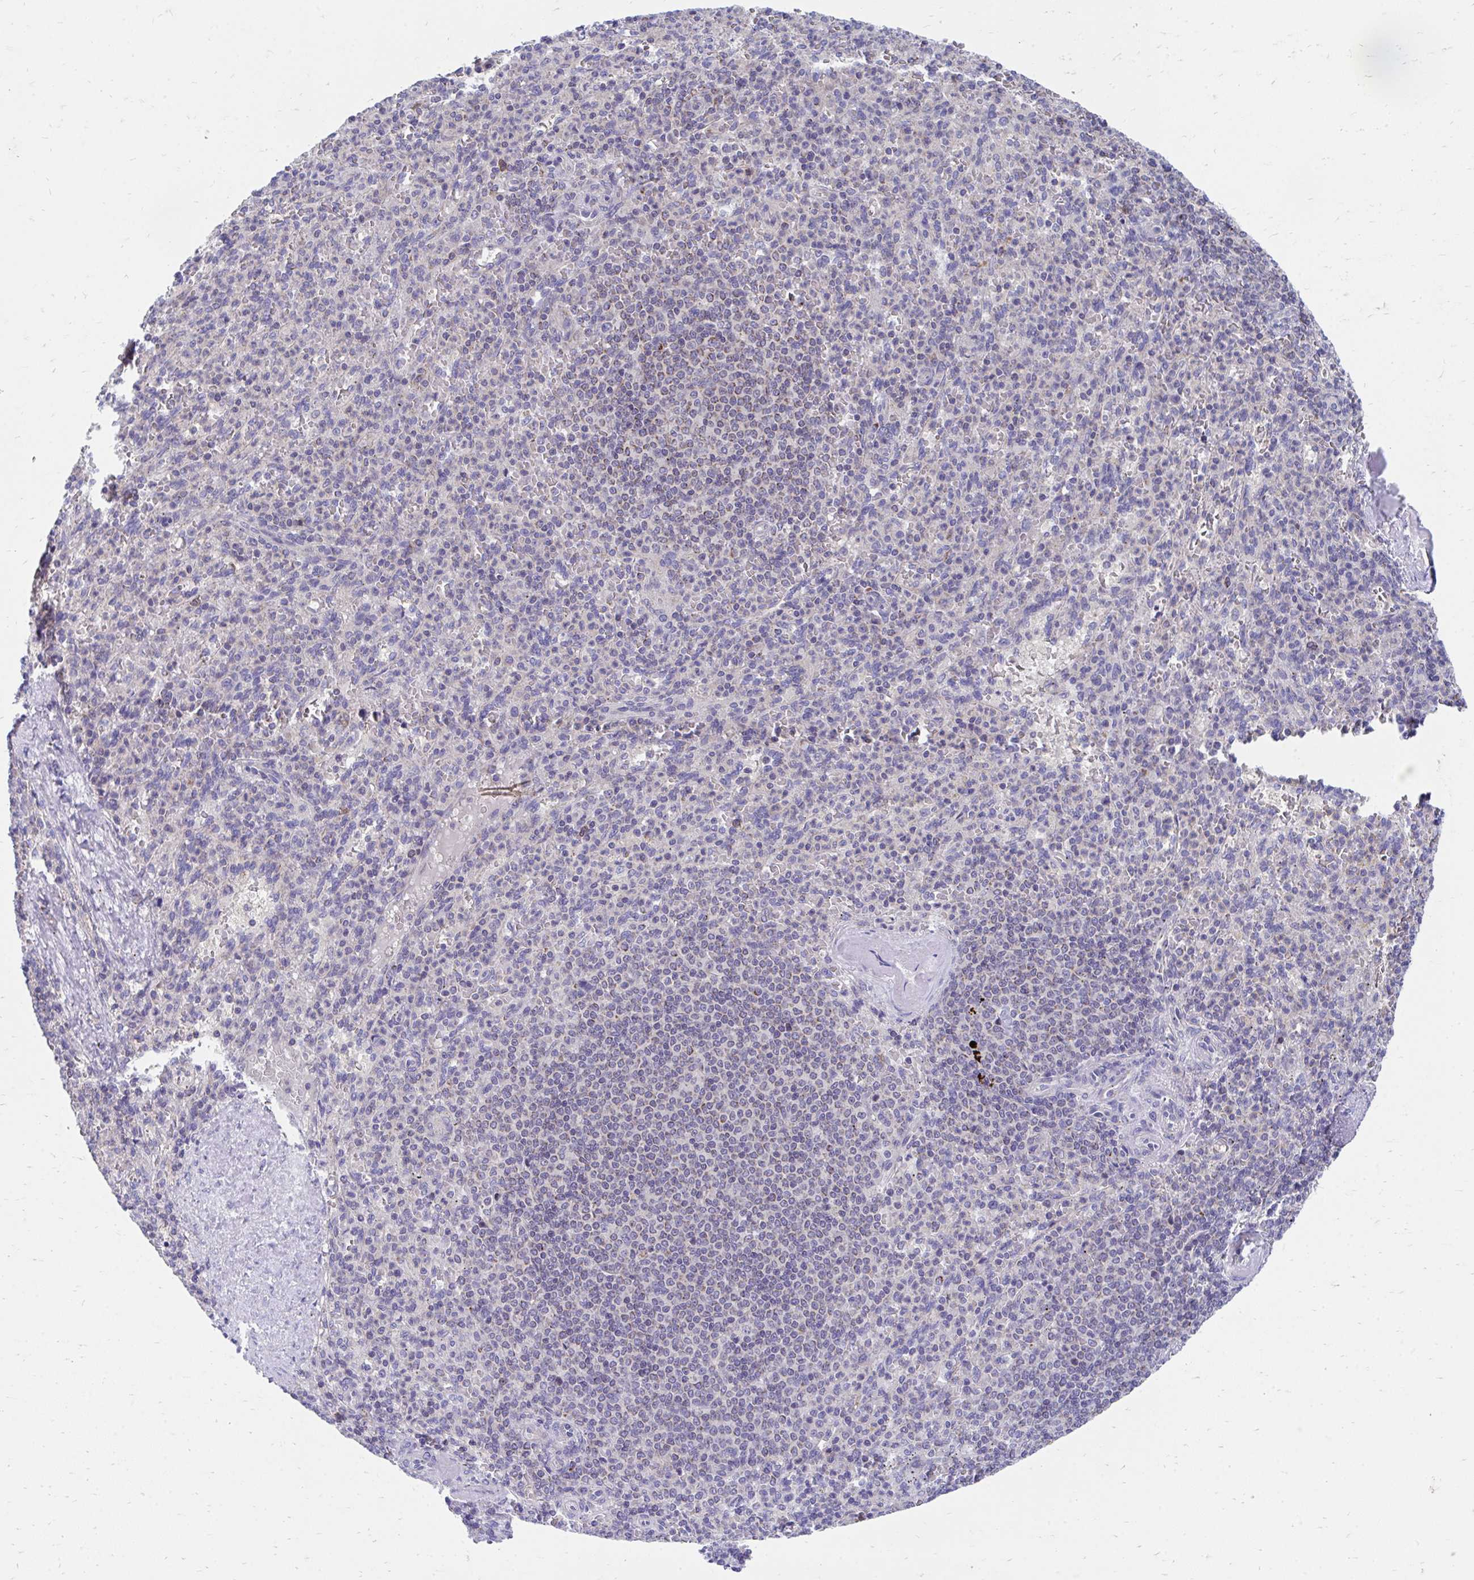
{"staining": {"intensity": "negative", "quantity": "none", "location": "none"}, "tissue": "spleen", "cell_type": "Cells in red pulp", "image_type": "normal", "snomed": [{"axis": "morphology", "description": "Normal tissue, NOS"}, {"axis": "topography", "description": "Spleen"}], "caption": "This is a histopathology image of immunohistochemistry (IHC) staining of unremarkable spleen, which shows no expression in cells in red pulp.", "gene": "FHIP1B", "patient": {"sex": "female", "age": 74}}